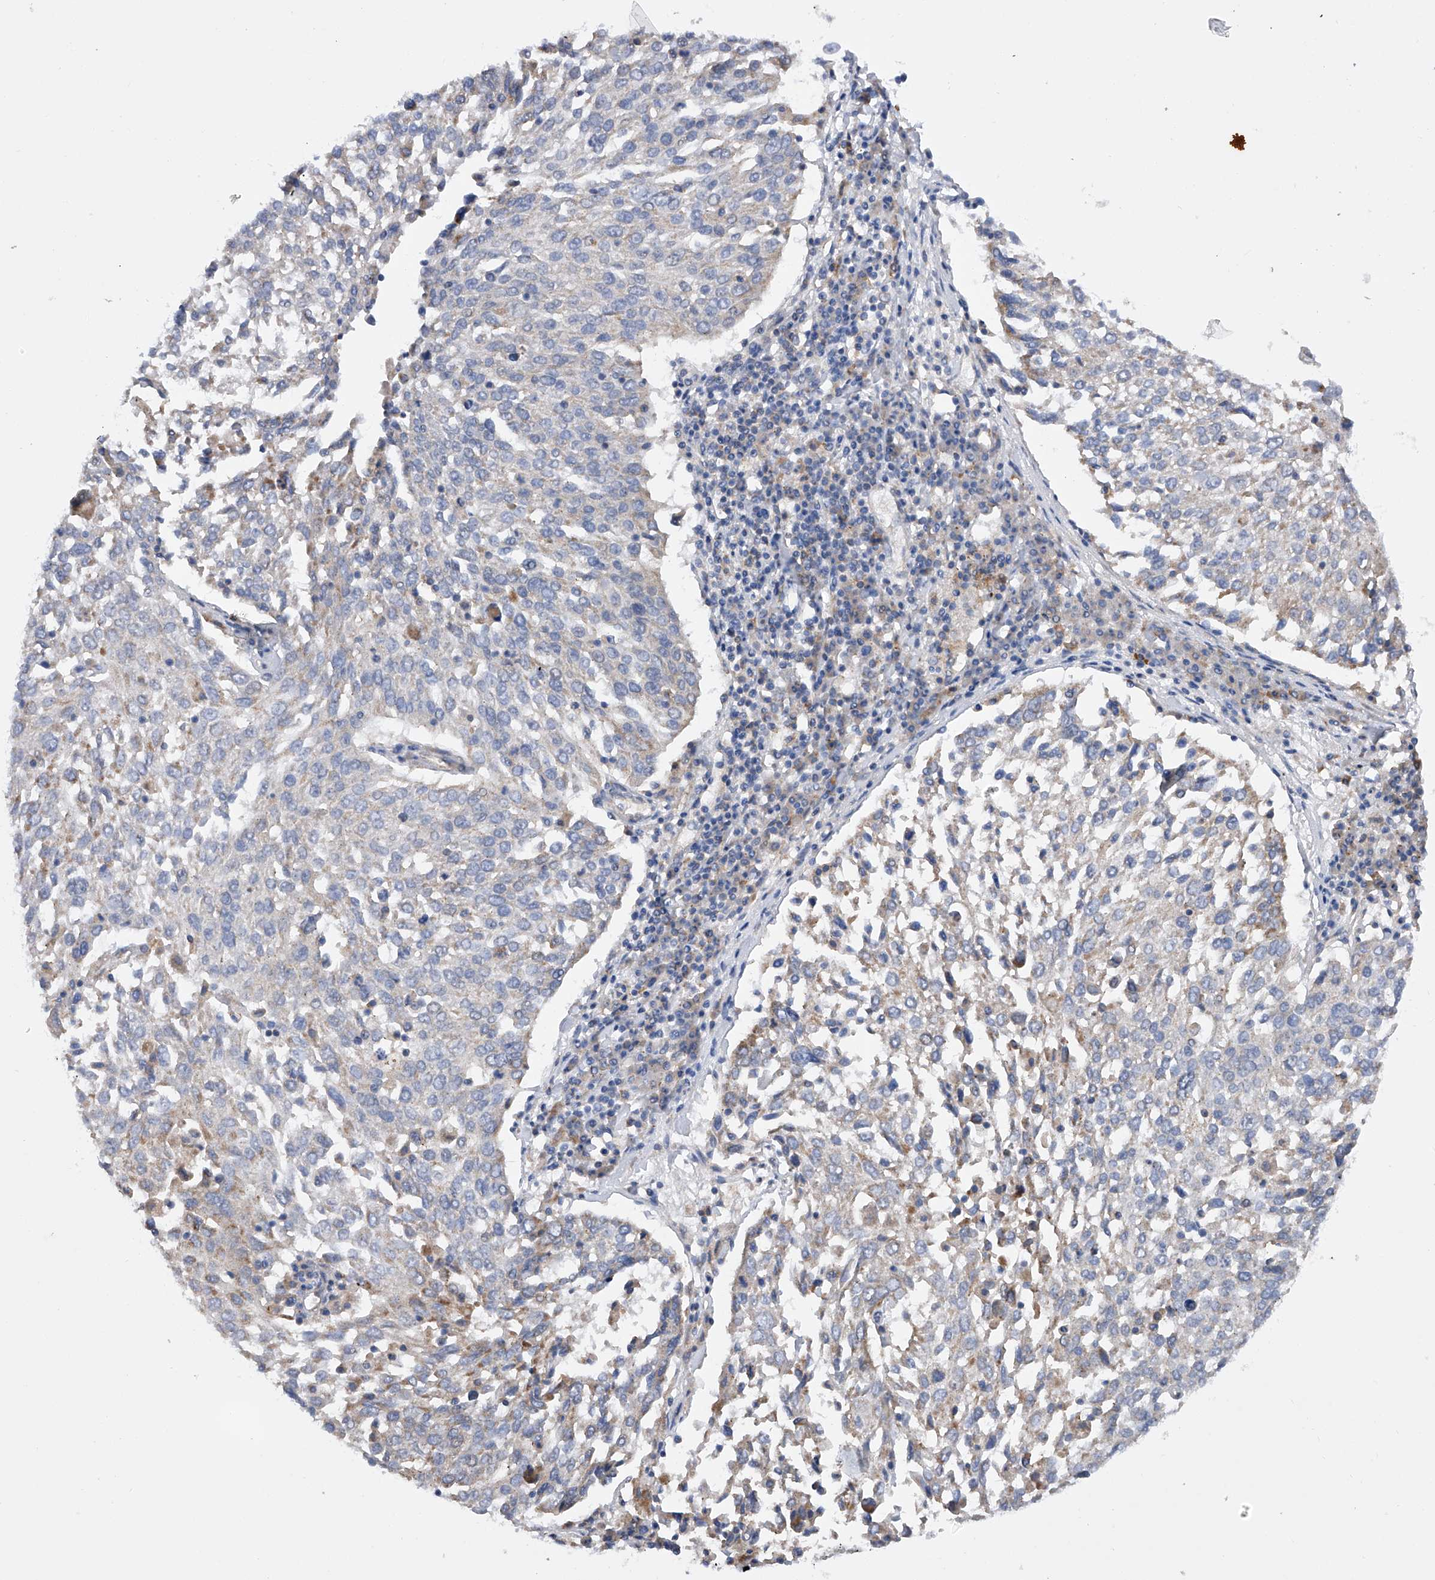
{"staining": {"intensity": "weak", "quantity": "25%-75%", "location": "cytoplasmic/membranous"}, "tissue": "lung cancer", "cell_type": "Tumor cells", "image_type": "cancer", "snomed": [{"axis": "morphology", "description": "Squamous cell carcinoma, NOS"}, {"axis": "topography", "description": "Lung"}], "caption": "Weak cytoplasmic/membranous positivity for a protein is identified in approximately 25%-75% of tumor cells of squamous cell carcinoma (lung) using immunohistochemistry.", "gene": "MLYCD", "patient": {"sex": "male", "age": 65}}